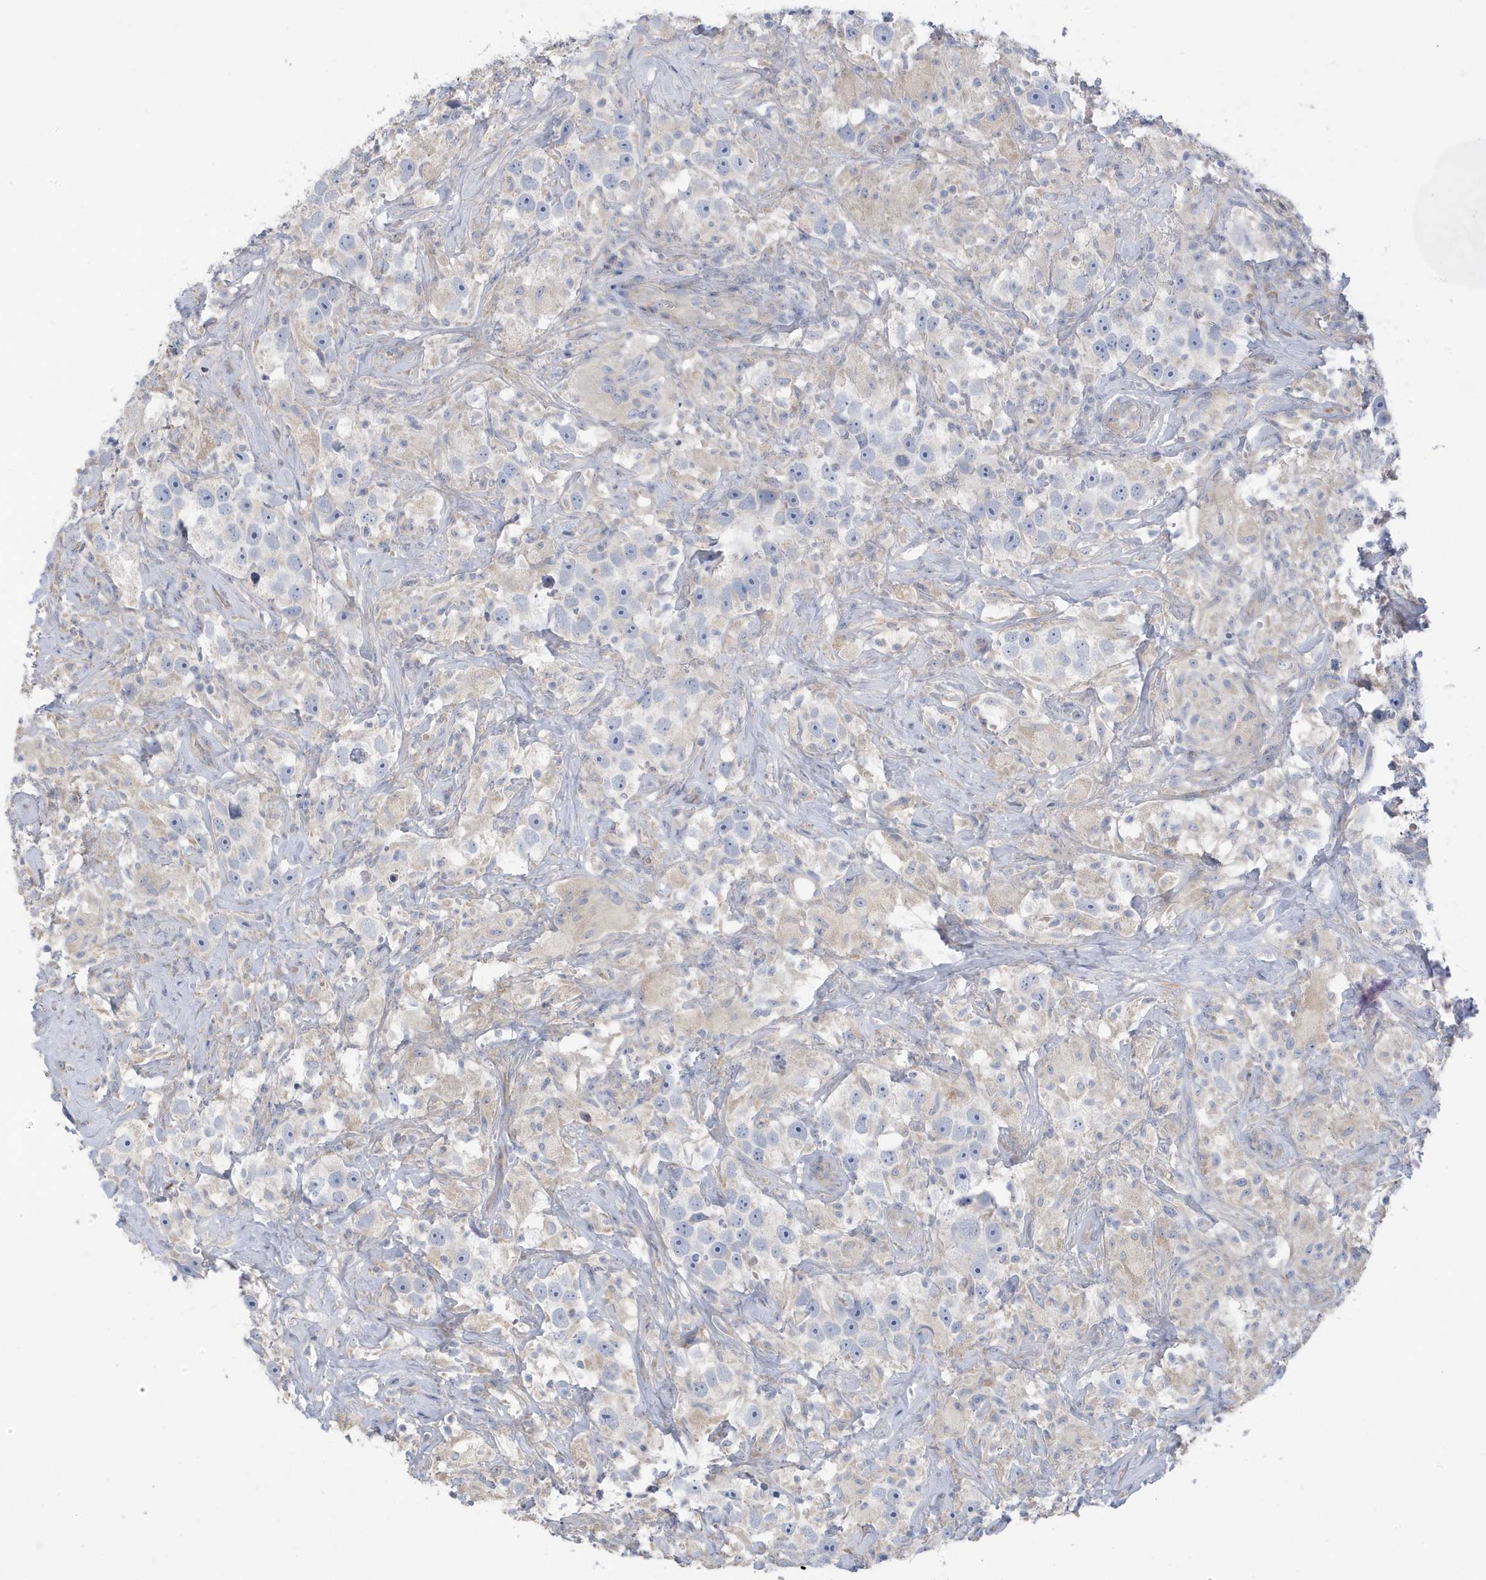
{"staining": {"intensity": "negative", "quantity": "none", "location": "none"}, "tissue": "testis cancer", "cell_type": "Tumor cells", "image_type": "cancer", "snomed": [{"axis": "morphology", "description": "Seminoma, NOS"}, {"axis": "topography", "description": "Testis"}], "caption": "This is an immunohistochemistry image of testis seminoma. There is no staining in tumor cells.", "gene": "ATP13A5", "patient": {"sex": "male", "age": 49}}